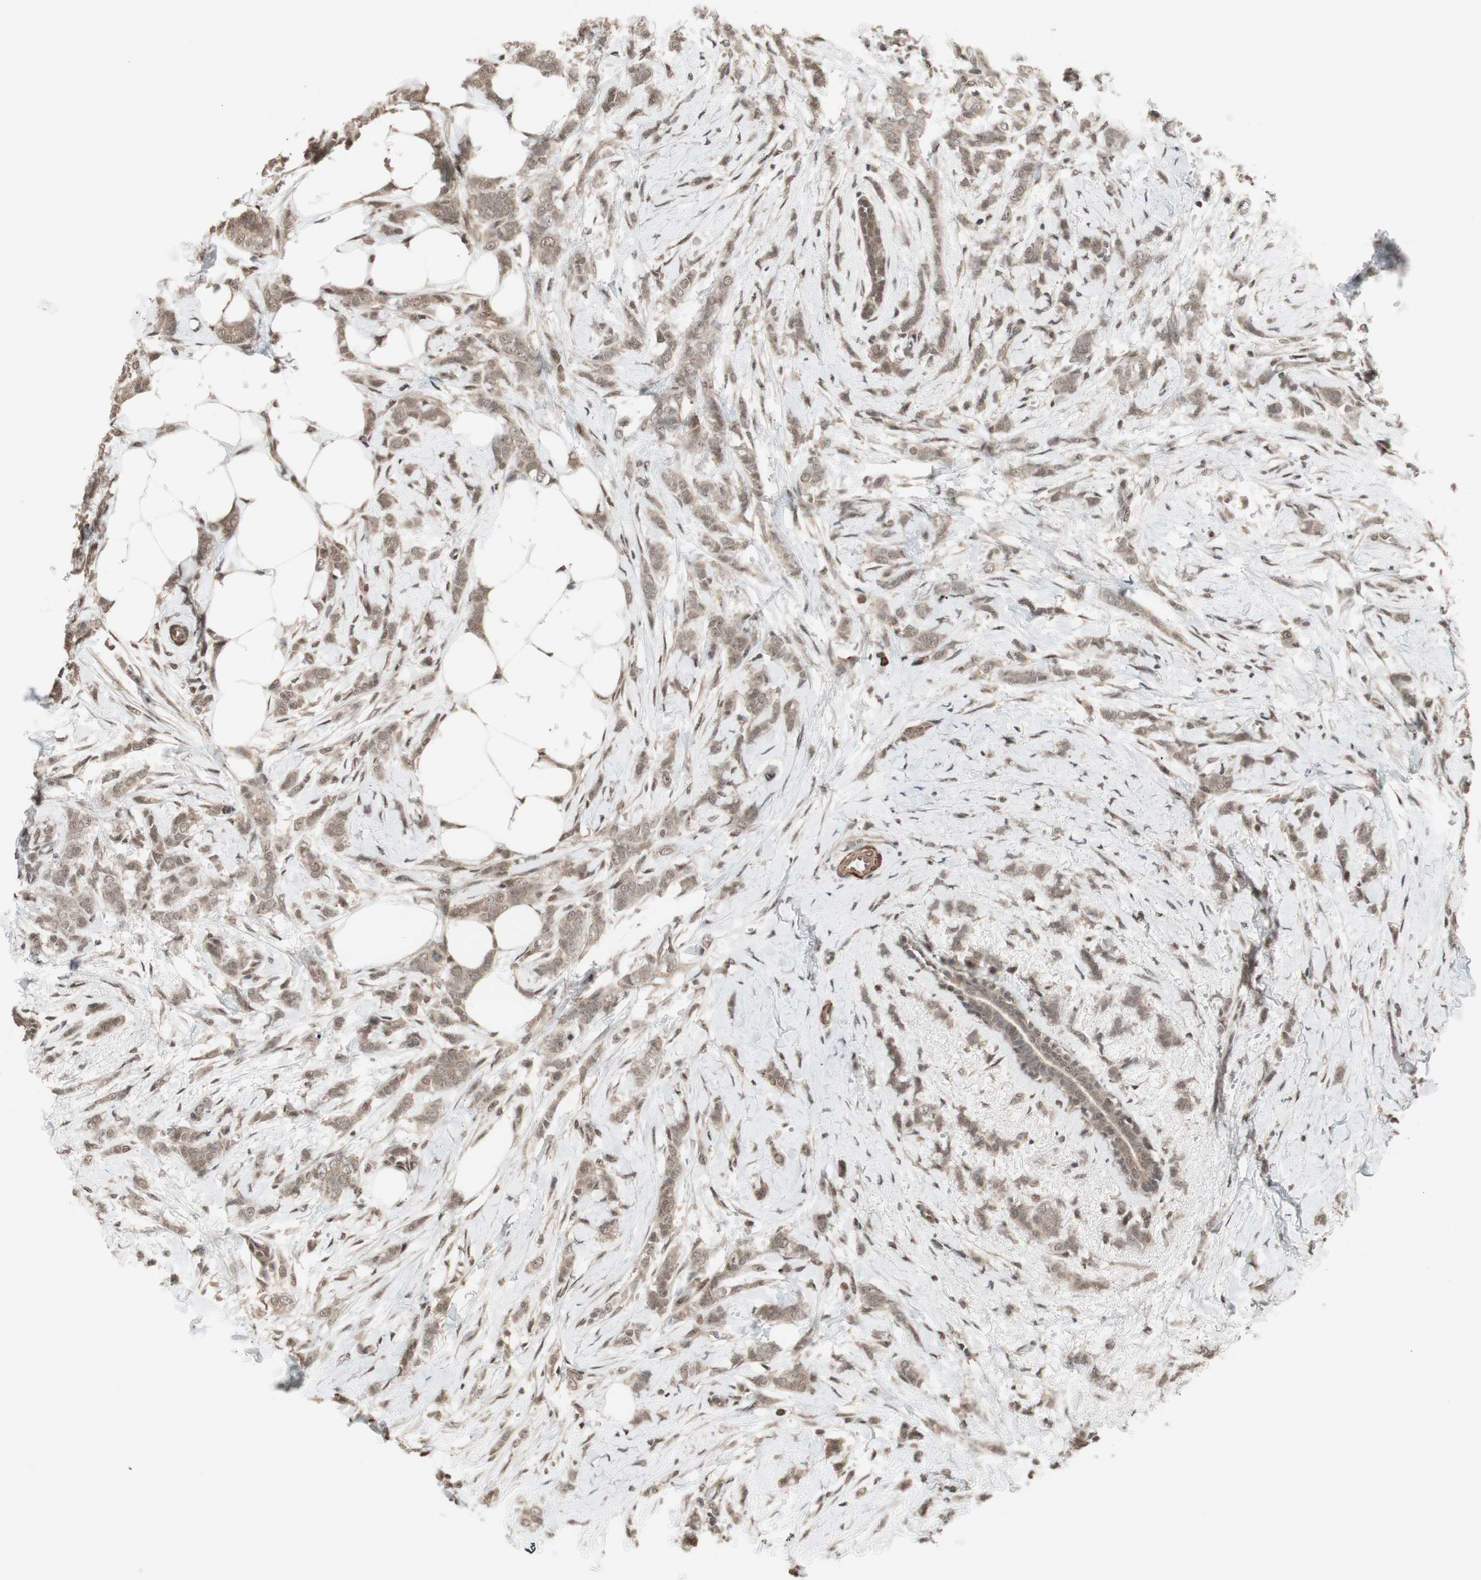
{"staining": {"intensity": "moderate", "quantity": ">75%", "location": "cytoplasmic/membranous,nuclear"}, "tissue": "breast cancer", "cell_type": "Tumor cells", "image_type": "cancer", "snomed": [{"axis": "morphology", "description": "Lobular carcinoma, in situ"}, {"axis": "morphology", "description": "Lobular carcinoma"}, {"axis": "topography", "description": "Breast"}], "caption": "Breast cancer stained with a brown dye displays moderate cytoplasmic/membranous and nuclear positive staining in approximately >75% of tumor cells.", "gene": "DRAP1", "patient": {"sex": "female", "age": 41}}